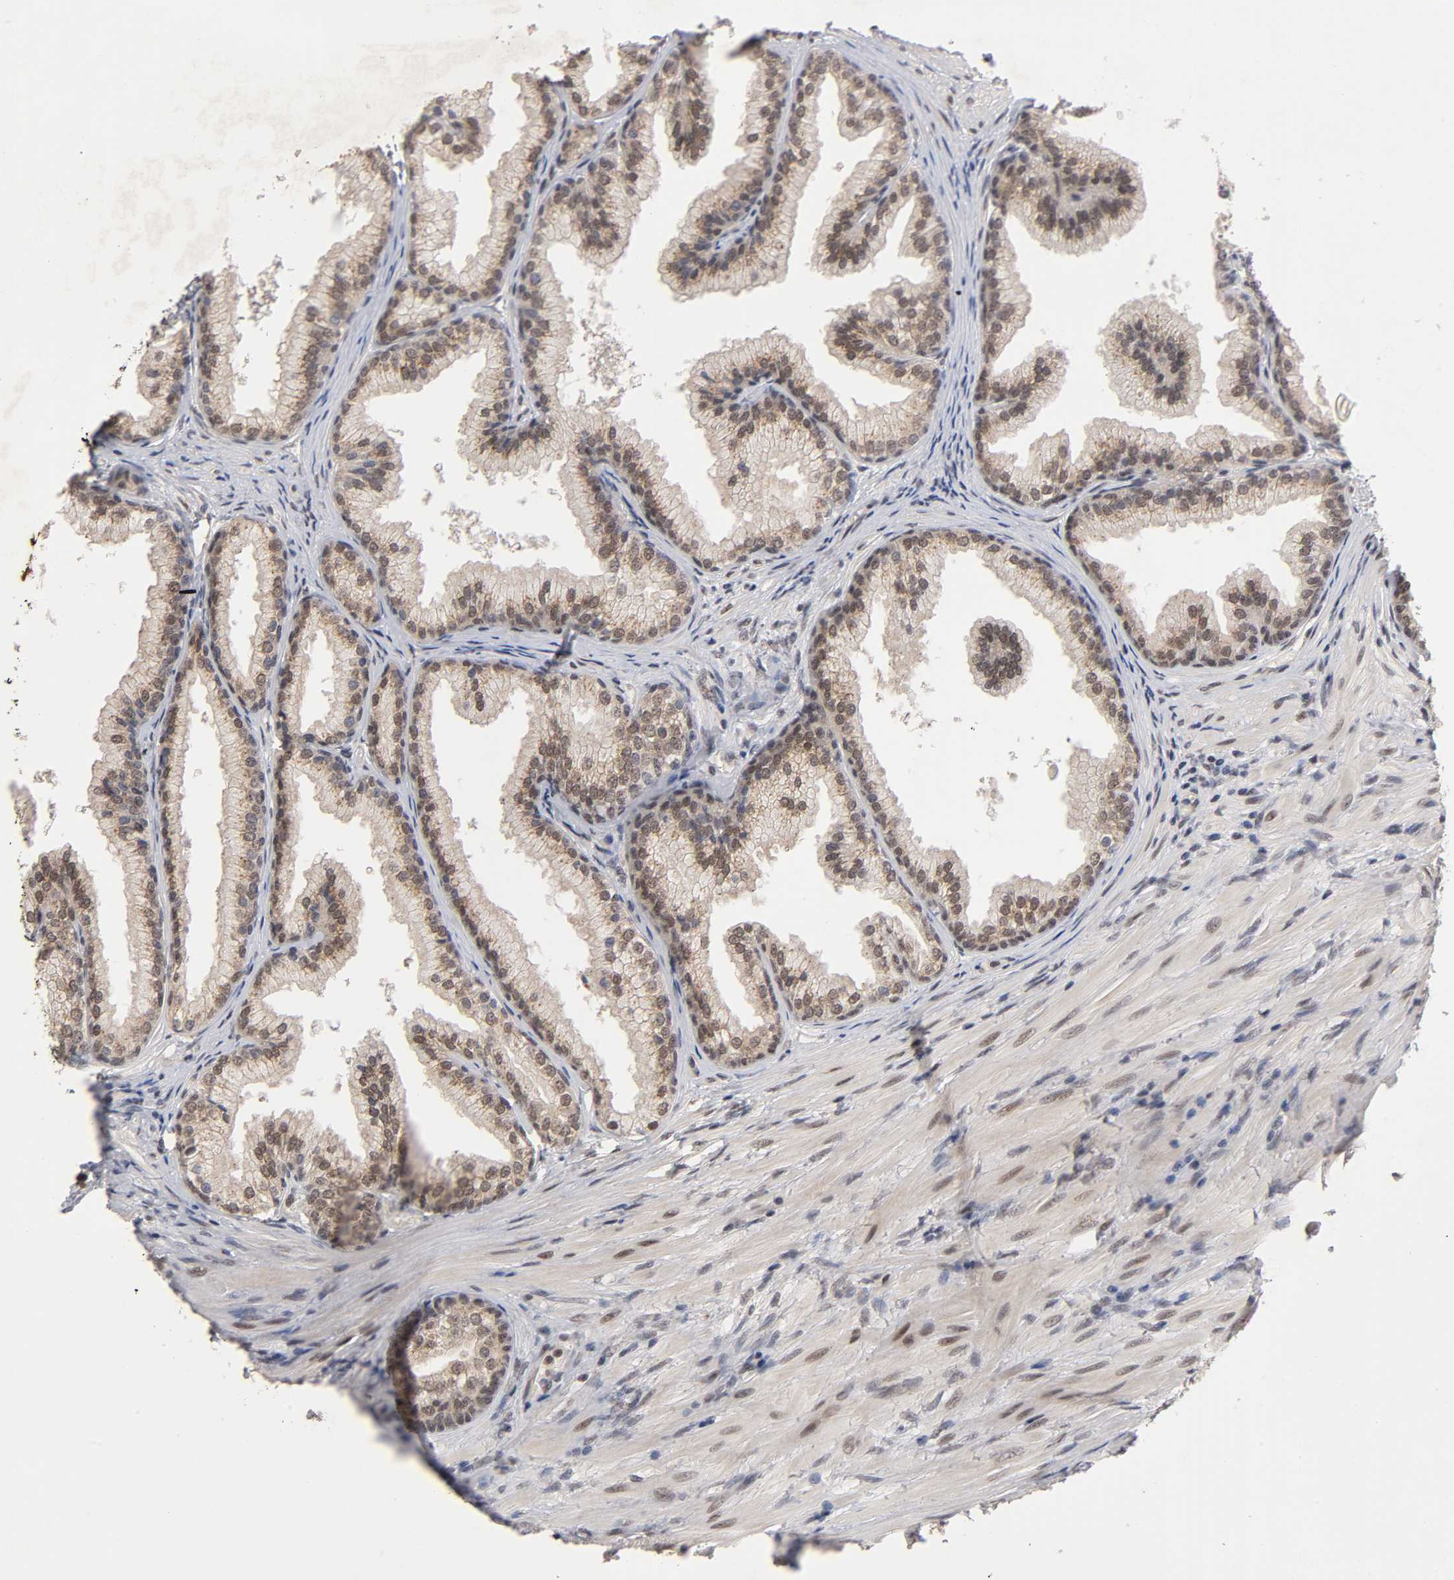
{"staining": {"intensity": "moderate", "quantity": "25%-75%", "location": "cytoplasmic/membranous,nuclear"}, "tissue": "prostate", "cell_type": "Glandular cells", "image_type": "normal", "snomed": [{"axis": "morphology", "description": "Normal tissue, NOS"}, {"axis": "topography", "description": "Prostate"}], "caption": "The immunohistochemical stain highlights moderate cytoplasmic/membranous,nuclear expression in glandular cells of benign prostate.", "gene": "EP300", "patient": {"sex": "male", "age": 76}}